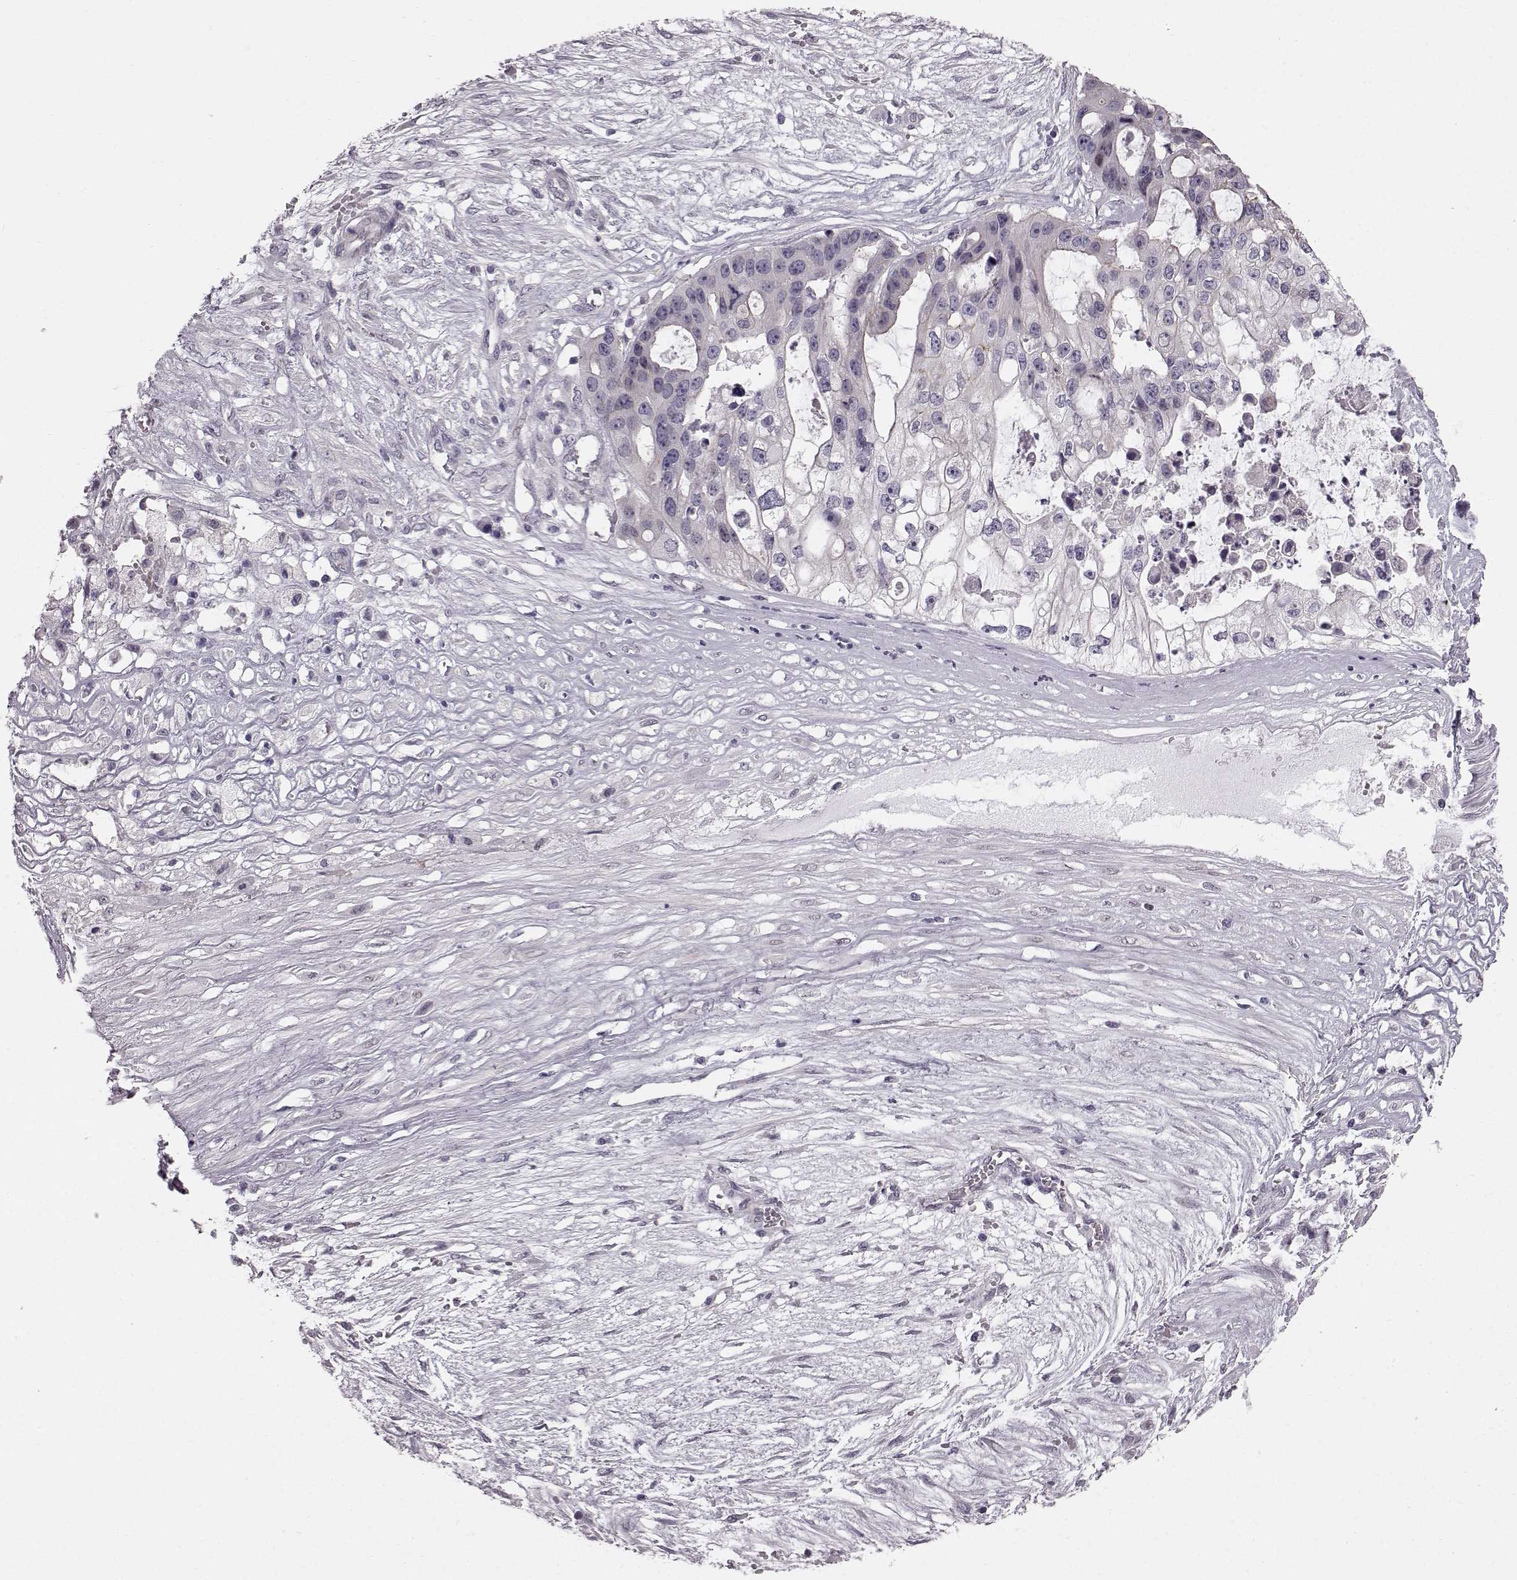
{"staining": {"intensity": "negative", "quantity": "none", "location": "none"}, "tissue": "ovarian cancer", "cell_type": "Tumor cells", "image_type": "cancer", "snomed": [{"axis": "morphology", "description": "Cystadenocarcinoma, serous, NOS"}, {"axis": "topography", "description": "Ovary"}], "caption": "Serous cystadenocarcinoma (ovarian) was stained to show a protein in brown. There is no significant staining in tumor cells.", "gene": "TCHHL1", "patient": {"sex": "female", "age": 56}}